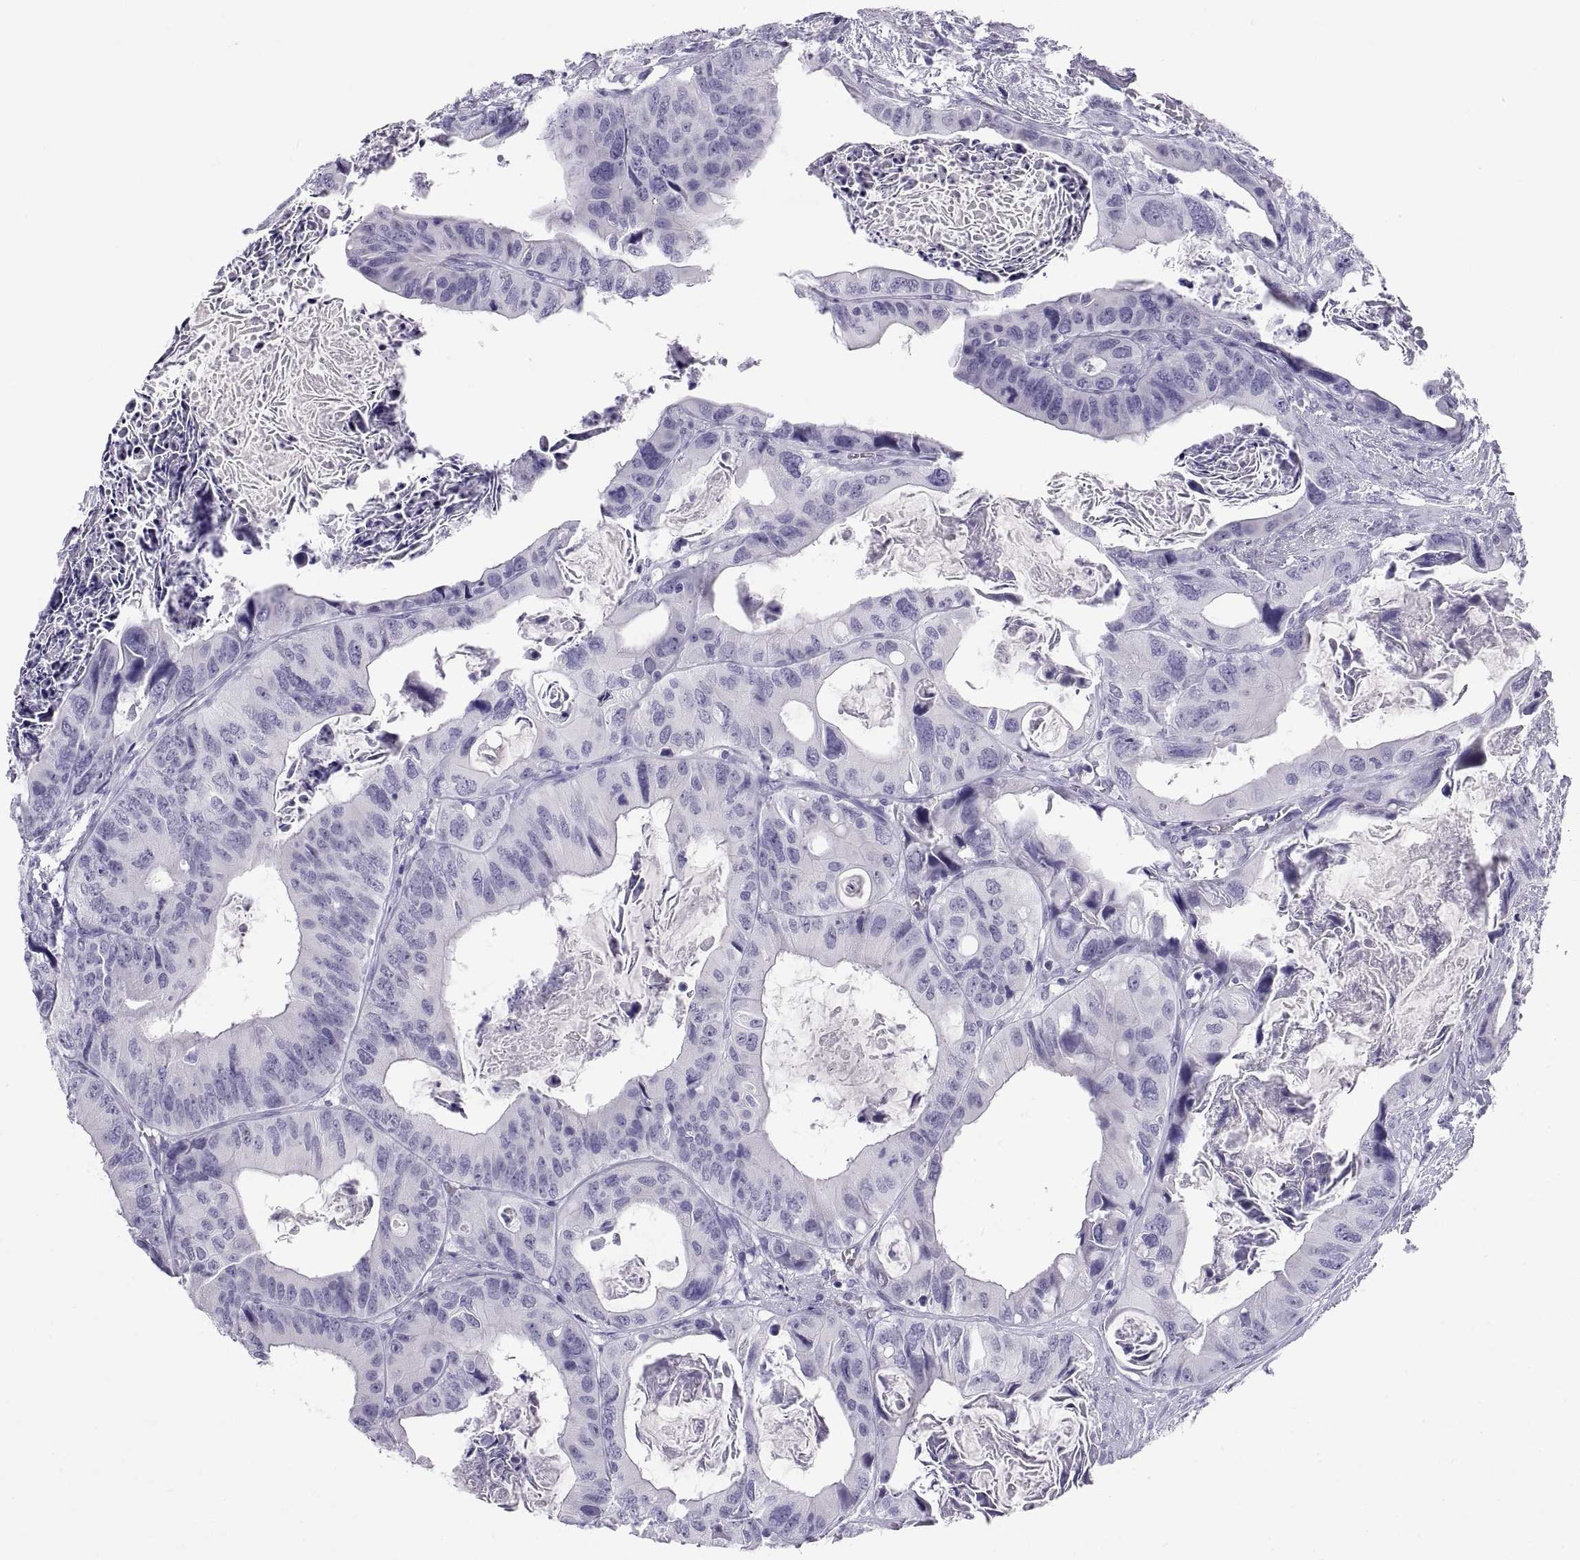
{"staining": {"intensity": "negative", "quantity": "none", "location": "none"}, "tissue": "colorectal cancer", "cell_type": "Tumor cells", "image_type": "cancer", "snomed": [{"axis": "morphology", "description": "Adenocarcinoma, NOS"}, {"axis": "topography", "description": "Rectum"}], "caption": "A photomicrograph of colorectal cancer (adenocarcinoma) stained for a protein reveals no brown staining in tumor cells.", "gene": "CT47A10", "patient": {"sex": "male", "age": 64}}